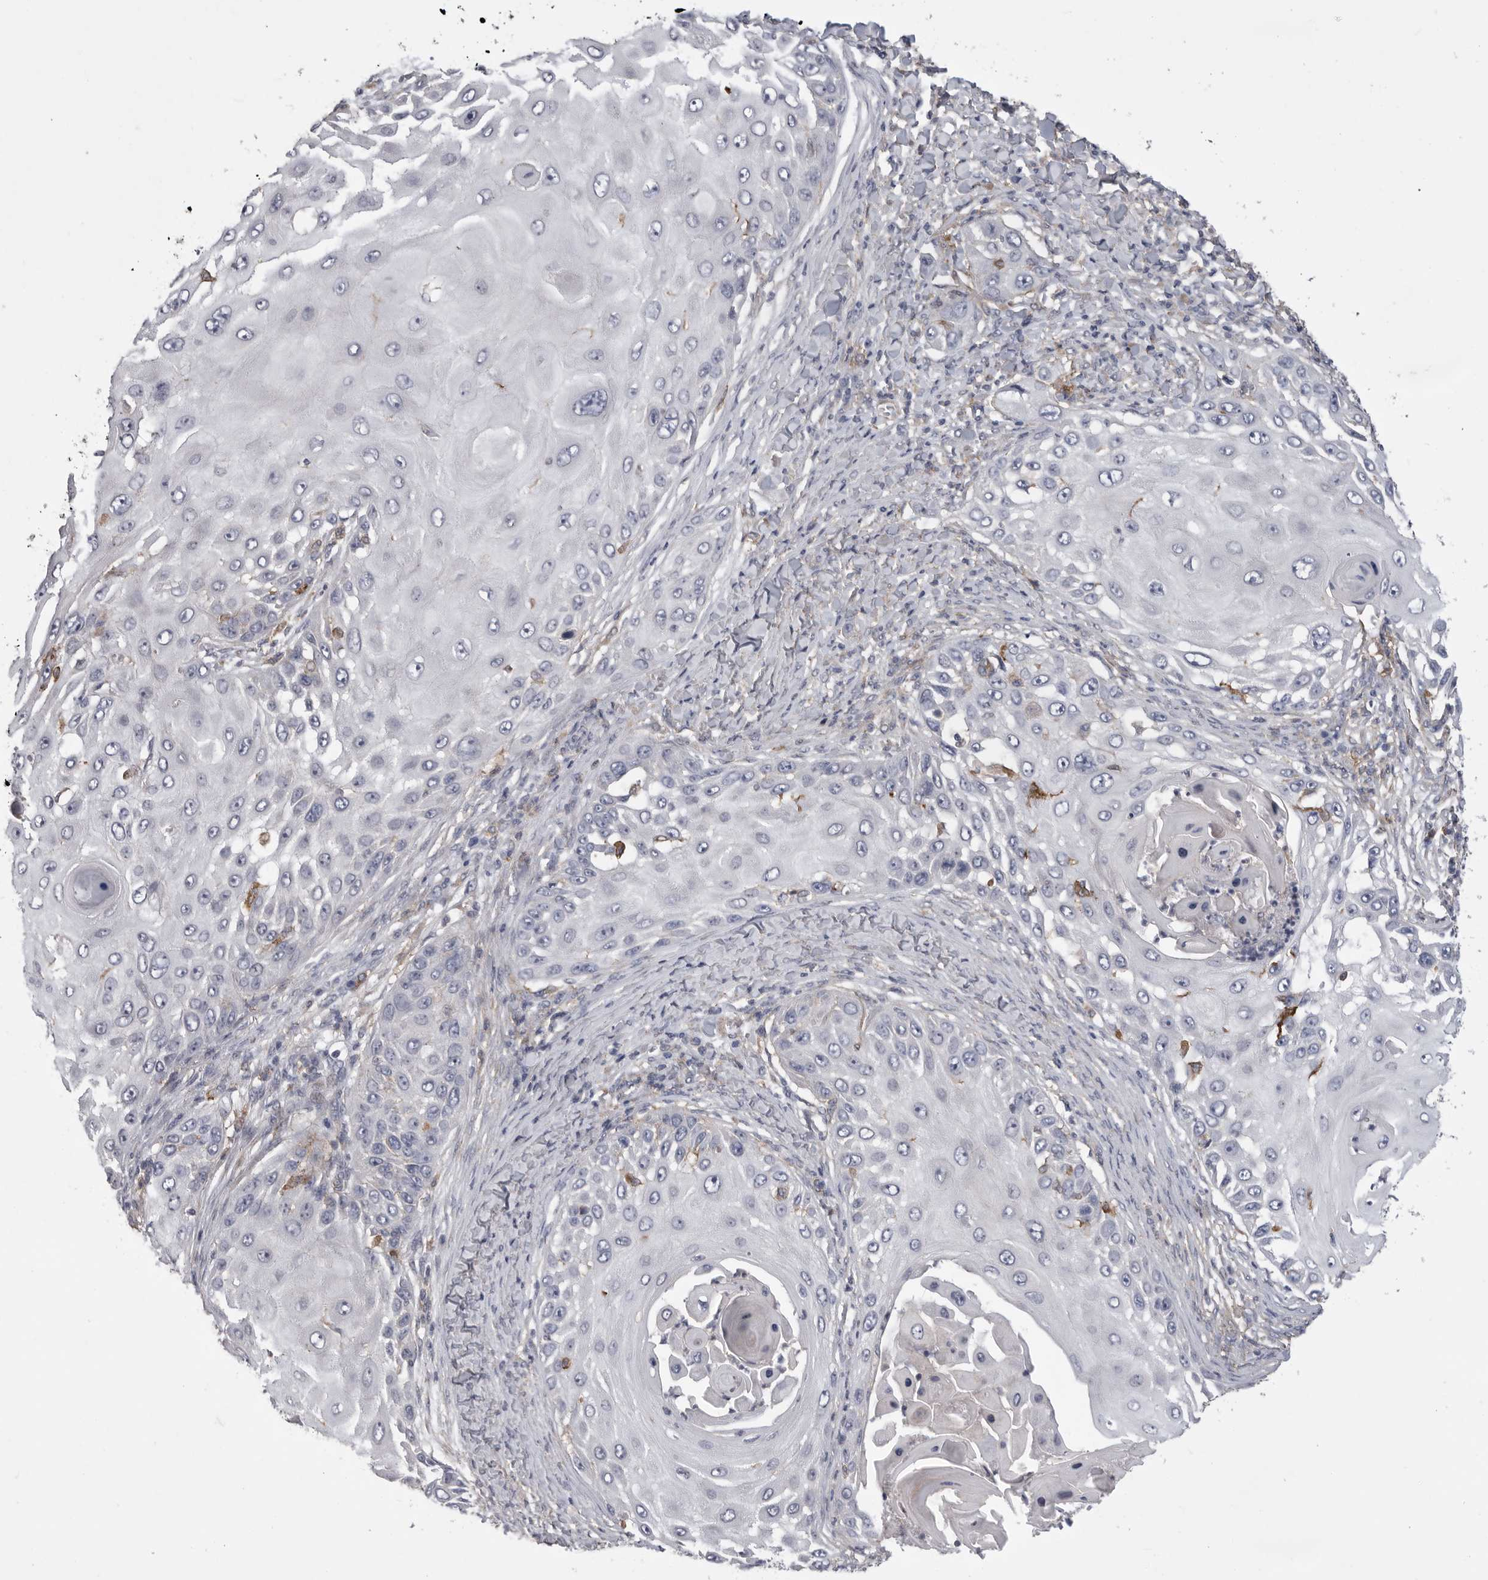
{"staining": {"intensity": "negative", "quantity": "none", "location": "none"}, "tissue": "skin cancer", "cell_type": "Tumor cells", "image_type": "cancer", "snomed": [{"axis": "morphology", "description": "Squamous cell carcinoma, NOS"}, {"axis": "topography", "description": "Skin"}], "caption": "Skin cancer (squamous cell carcinoma) stained for a protein using IHC reveals no positivity tumor cells.", "gene": "SIGLEC10", "patient": {"sex": "female", "age": 44}}